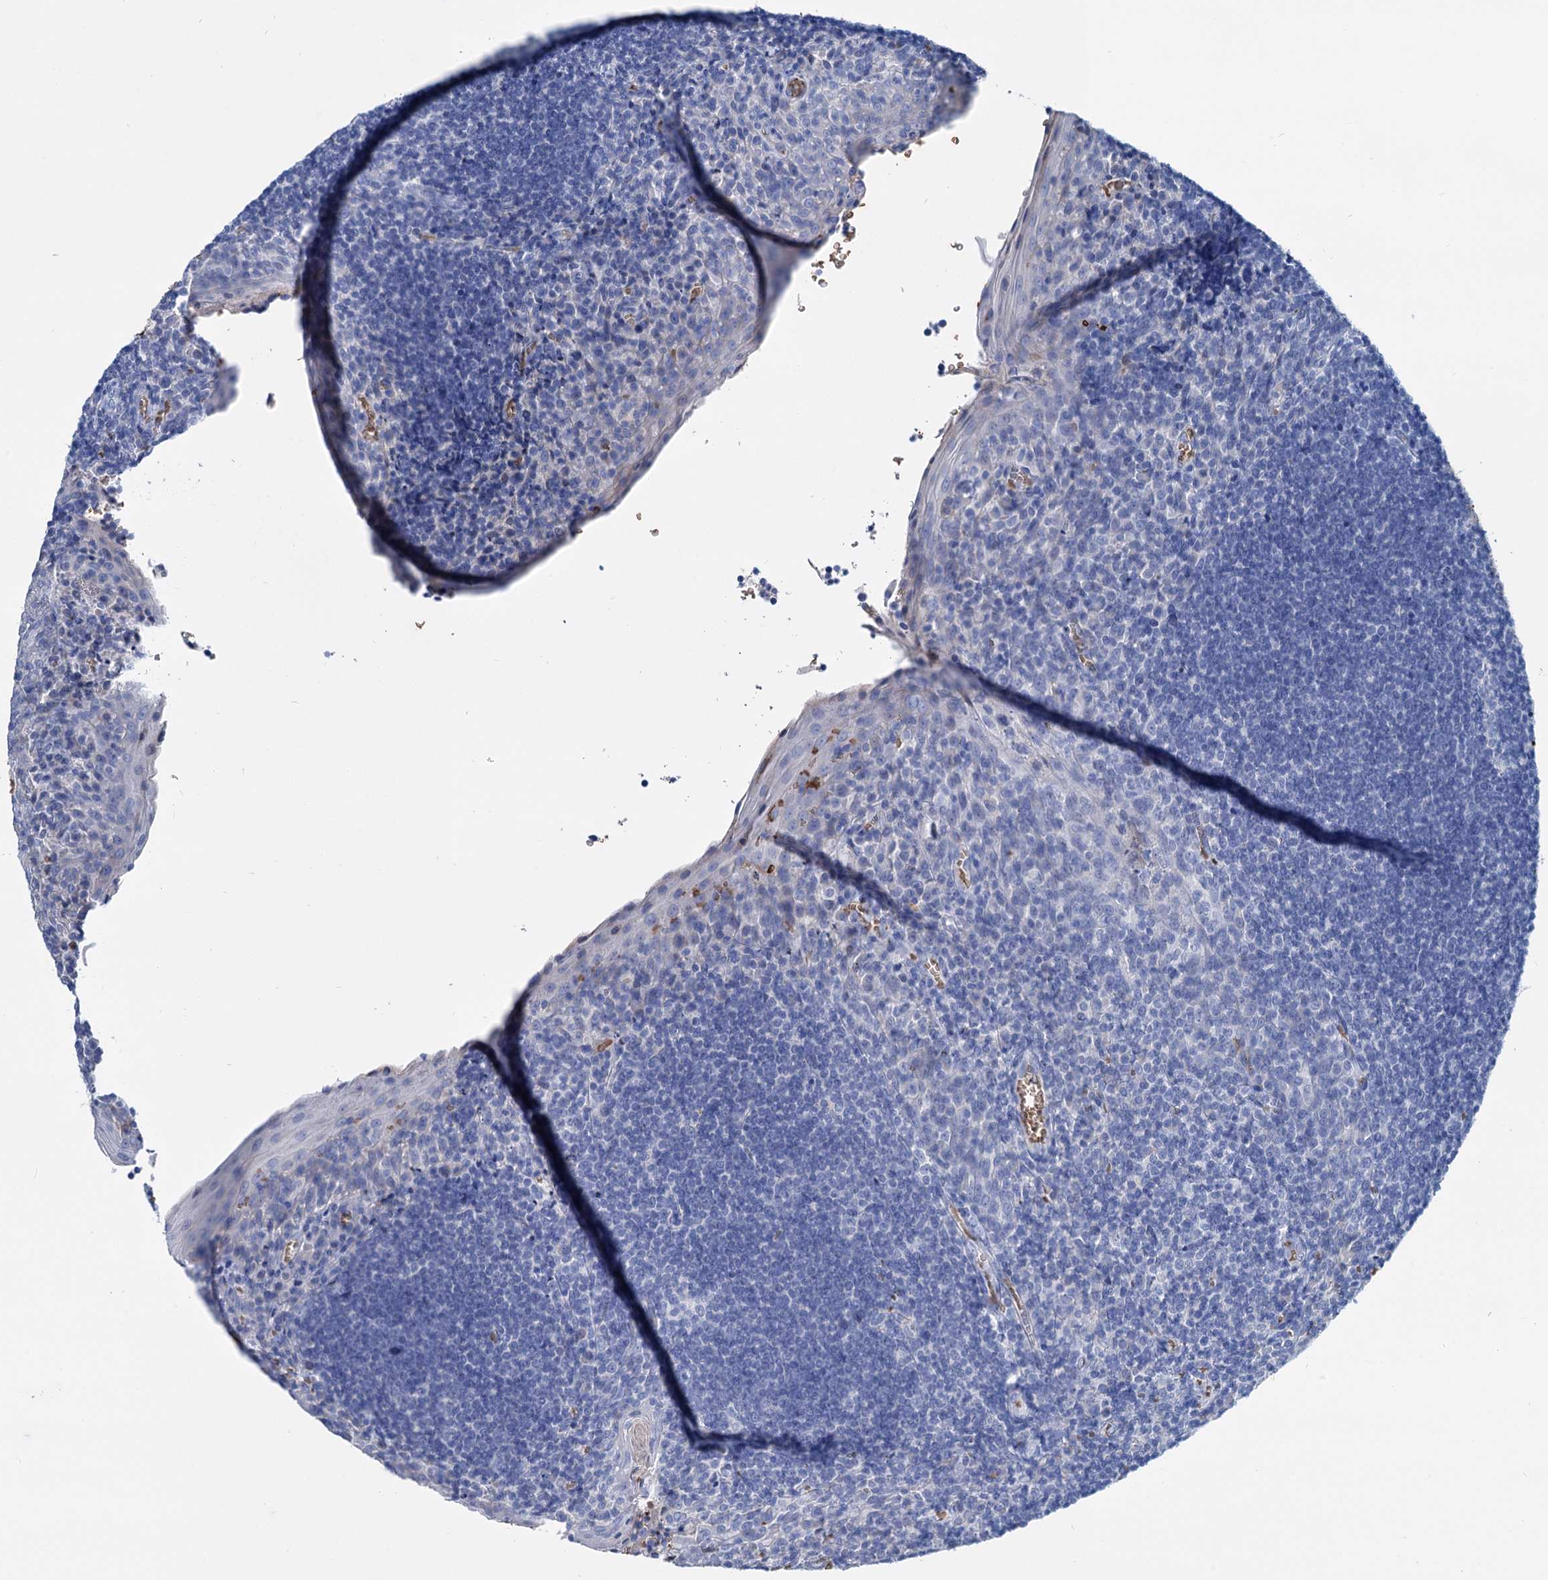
{"staining": {"intensity": "negative", "quantity": "none", "location": "none"}, "tissue": "tonsil", "cell_type": "Germinal center cells", "image_type": "normal", "snomed": [{"axis": "morphology", "description": "Normal tissue, NOS"}, {"axis": "topography", "description": "Tonsil"}], "caption": "High magnification brightfield microscopy of unremarkable tonsil stained with DAB (3,3'-diaminobenzidine) (brown) and counterstained with hematoxylin (blue): germinal center cells show no significant expression.", "gene": "RPUSD3", "patient": {"sex": "male", "age": 27}}